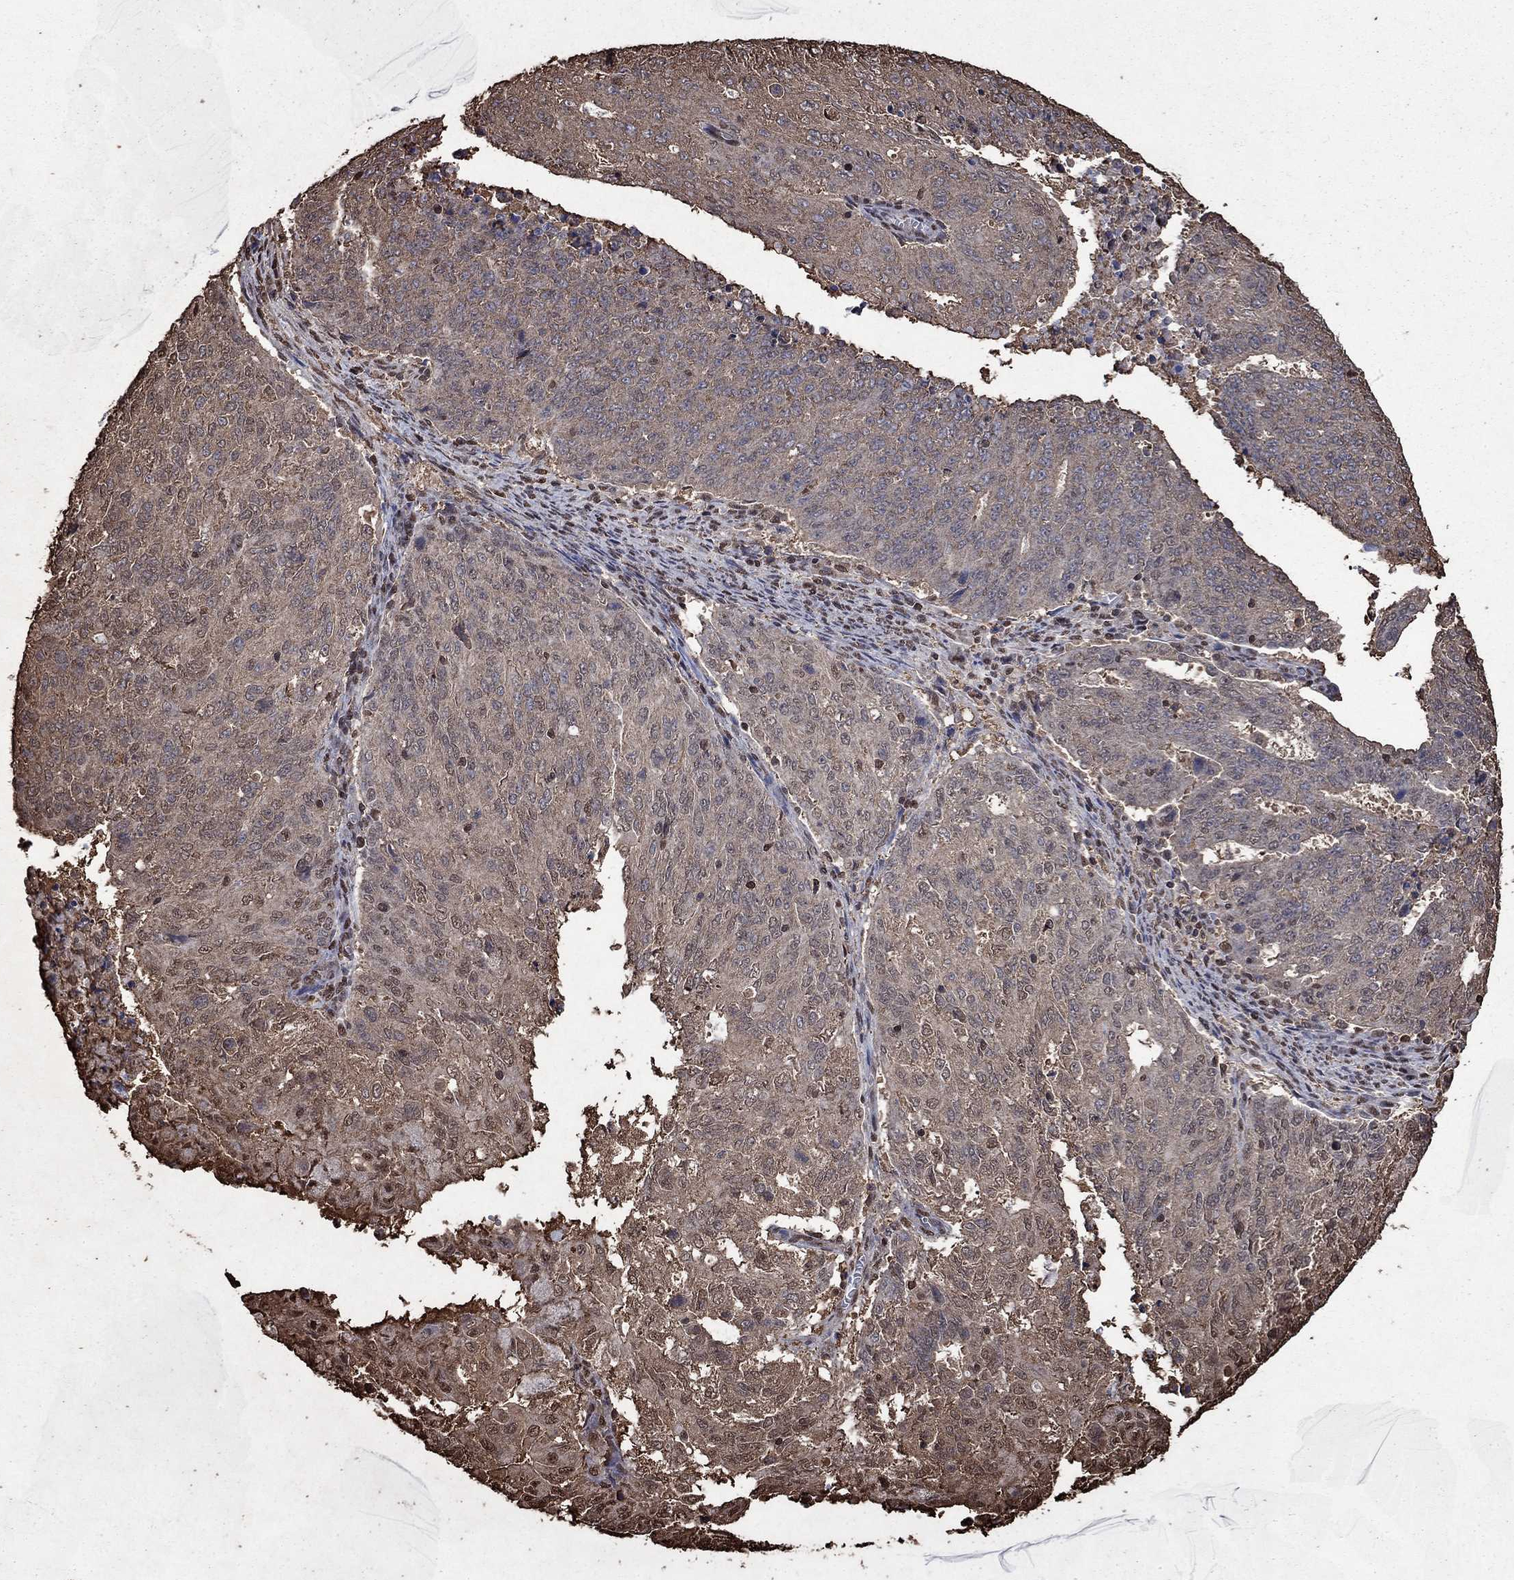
{"staining": {"intensity": "weak", "quantity": "<25%", "location": "cytoplasmic/membranous"}, "tissue": "endometrial cancer", "cell_type": "Tumor cells", "image_type": "cancer", "snomed": [{"axis": "morphology", "description": "Adenocarcinoma, NOS"}, {"axis": "topography", "description": "Endometrium"}], "caption": "The histopathology image exhibits no significant staining in tumor cells of endometrial cancer (adenocarcinoma).", "gene": "GAPDH", "patient": {"sex": "female", "age": 82}}